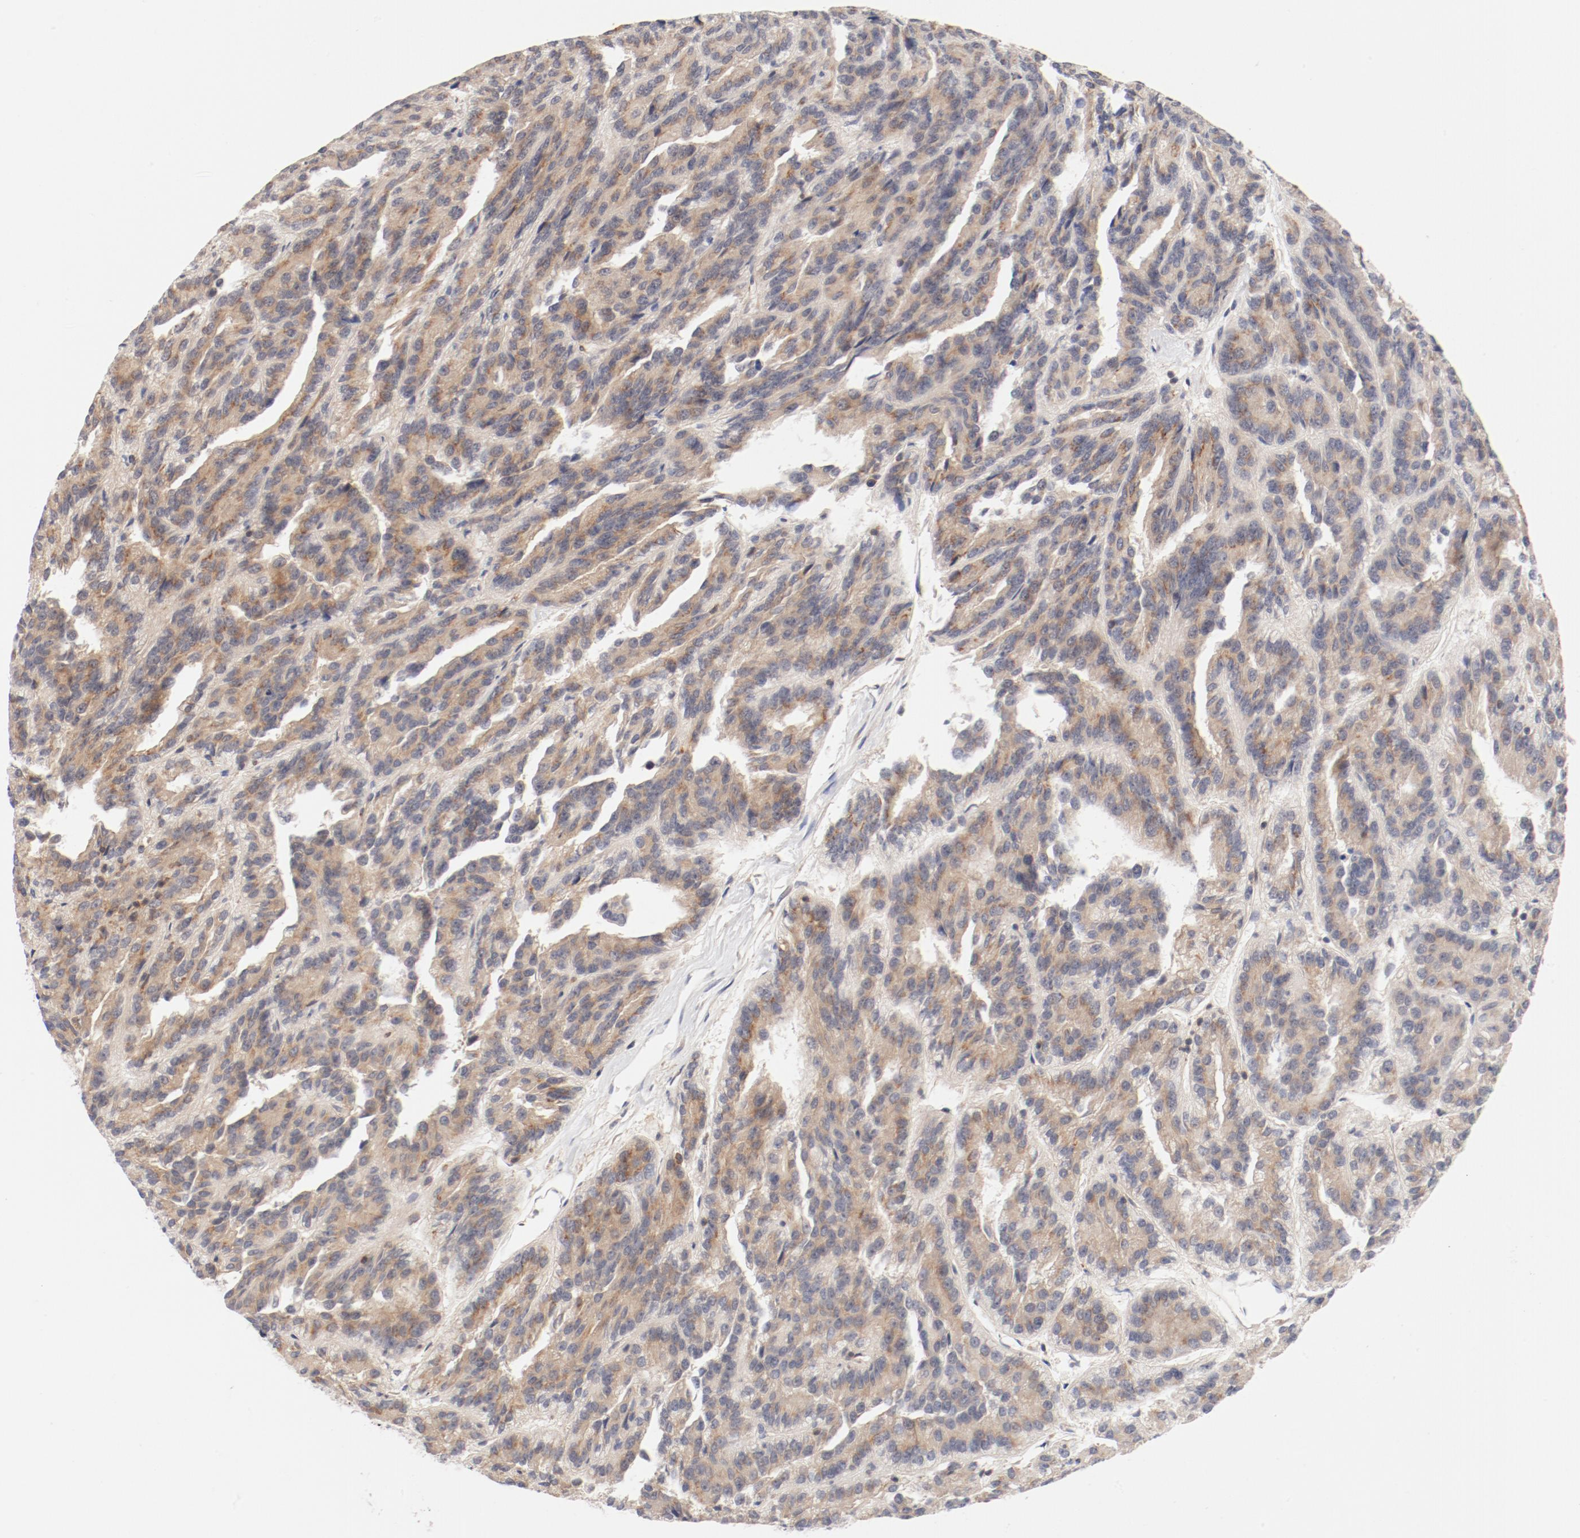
{"staining": {"intensity": "moderate", "quantity": ">75%", "location": "cytoplasmic/membranous"}, "tissue": "renal cancer", "cell_type": "Tumor cells", "image_type": "cancer", "snomed": [{"axis": "morphology", "description": "Adenocarcinoma, NOS"}, {"axis": "topography", "description": "Kidney"}], "caption": "Tumor cells display medium levels of moderate cytoplasmic/membranous positivity in about >75% of cells in adenocarcinoma (renal).", "gene": "ZNF267", "patient": {"sex": "male", "age": 46}}